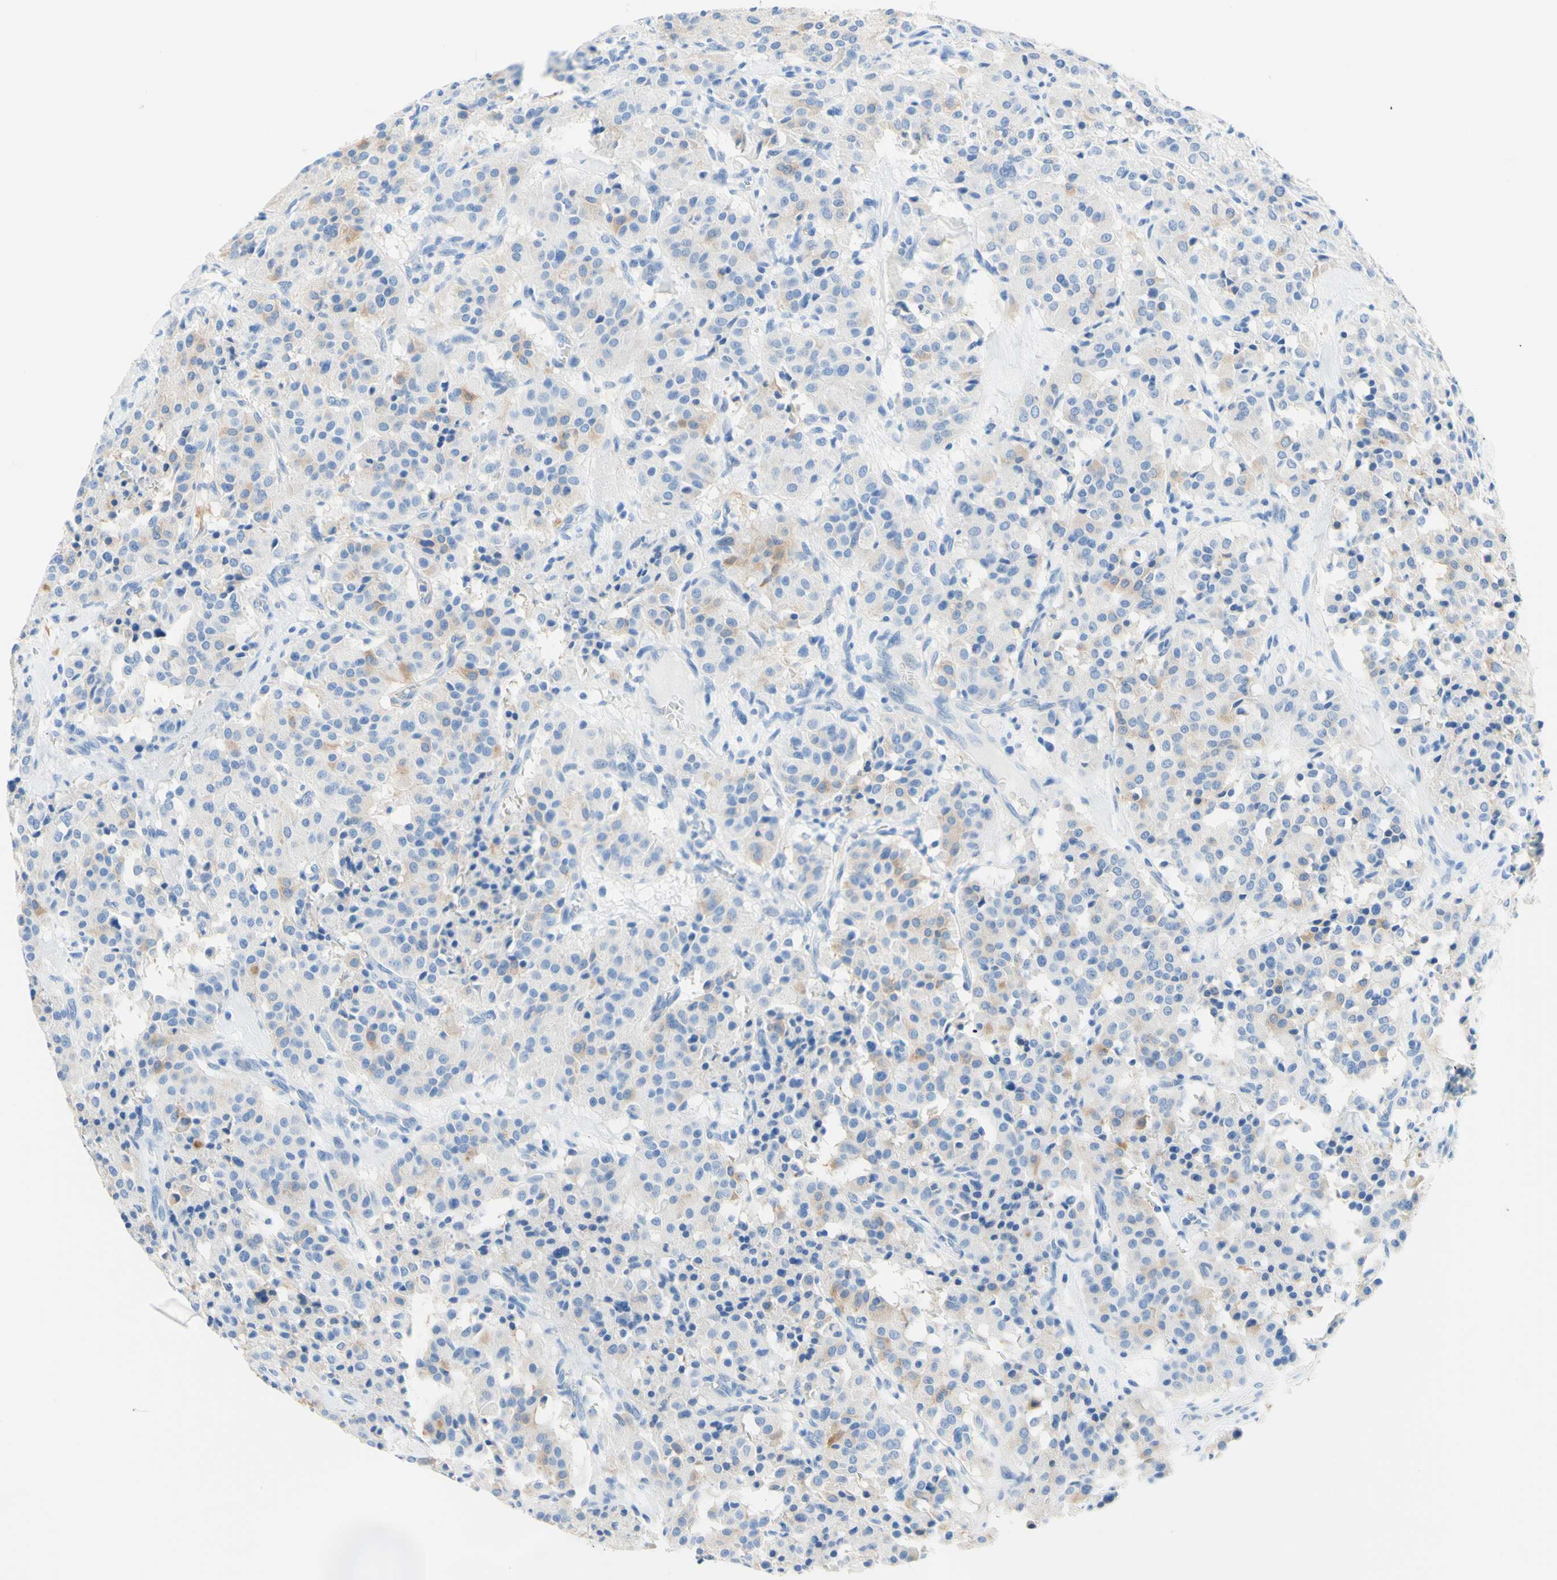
{"staining": {"intensity": "weak", "quantity": "<25%", "location": "cytoplasmic/membranous"}, "tissue": "carcinoid", "cell_type": "Tumor cells", "image_type": "cancer", "snomed": [{"axis": "morphology", "description": "Carcinoid, malignant, NOS"}, {"axis": "topography", "description": "Lung"}], "caption": "Tumor cells are negative for protein expression in human carcinoid.", "gene": "HPCA", "patient": {"sex": "male", "age": 30}}